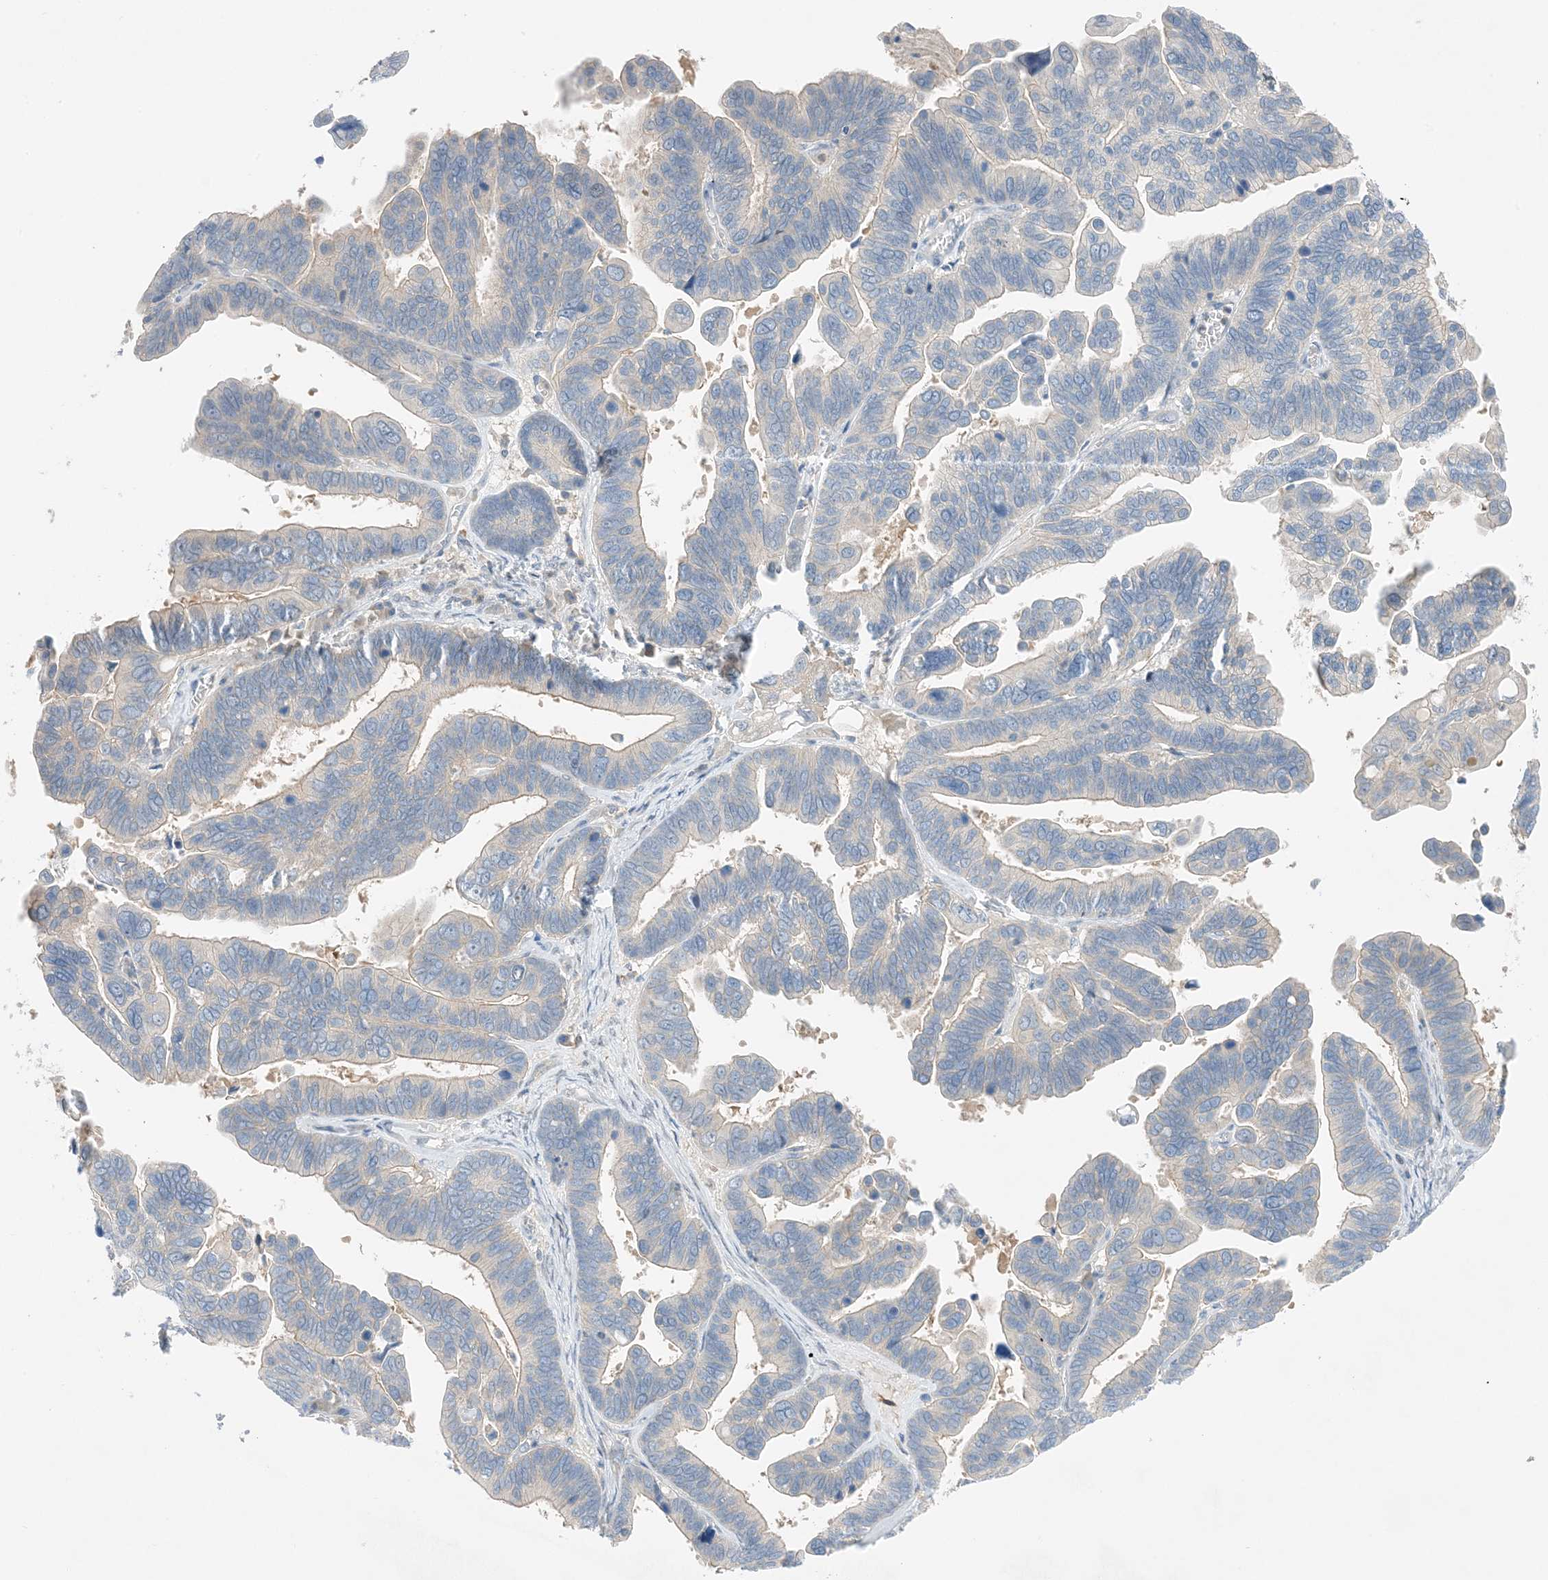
{"staining": {"intensity": "negative", "quantity": "none", "location": "none"}, "tissue": "ovarian cancer", "cell_type": "Tumor cells", "image_type": "cancer", "snomed": [{"axis": "morphology", "description": "Cystadenocarcinoma, serous, NOS"}, {"axis": "topography", "description": "Ovary"}], "caption": "The immunohistochemistry photomicrograph has no significant expression in tumor cells of ovarian serous cystadenocarcinoma tissue.", "gene": "KIFBP", "patient": {"sex": "female", "age": 56}}